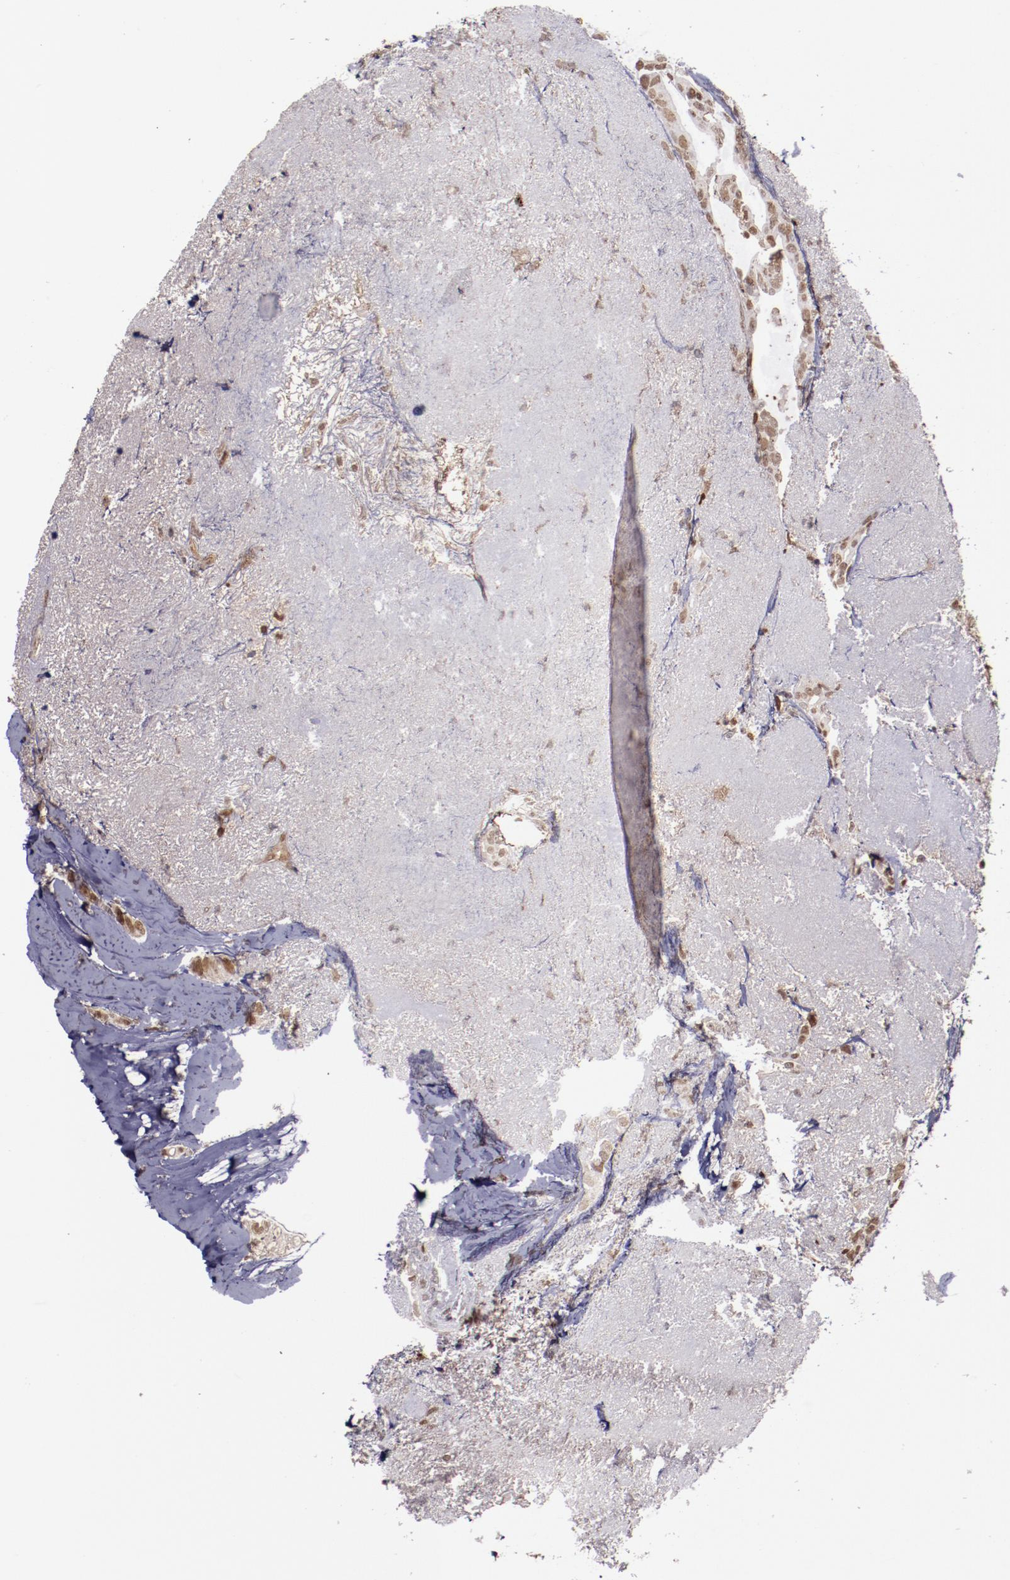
{"staining": {"intensity": "moderate", "quantity": ">75%", "location": "nuclear"}, "tissue": "breast cancer", "cell_type": "Tumor cells", "image_type": "cancer", "snomed": [{"axis": "morphology", "description": "Duct carcinoma"}, {"axis": "topography", "description": "Breast"}], "caption": "A brown stain shows moderate nuclear positivity of a protein in breast cancer (intraductal carcinoma) tumor cells.", "gene": "CHEK2", "patient": {"sex": "female", "age": 54}}